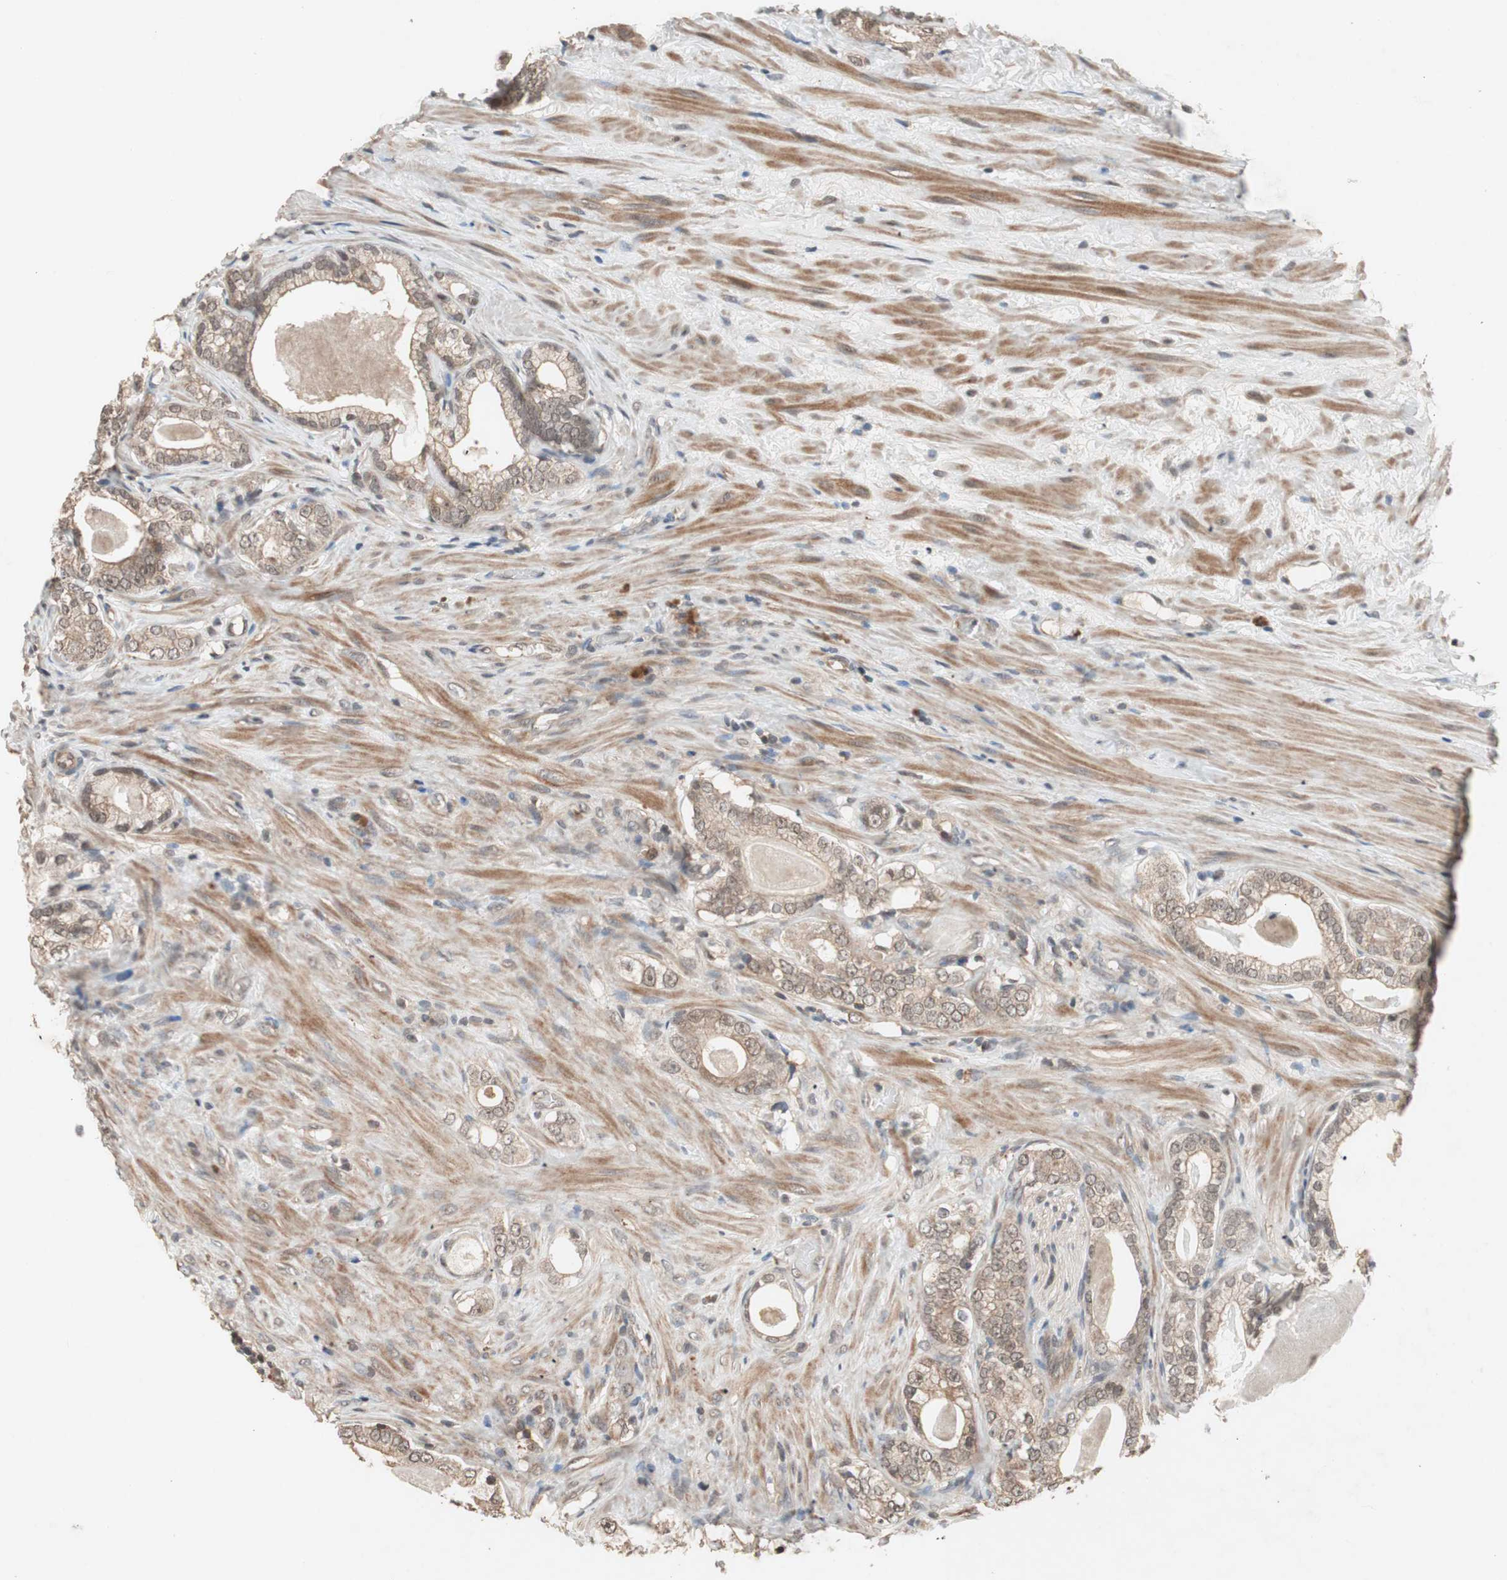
{"staining": {"intensity": "moderate", "quantity": ">75%", "location": "cytoplasmic/membranous"}, "tissue": "prostate cancer", "cell_type": "Tumor cells", "image_type": "cancer", "snomed": [{"axis": "morphology", "description": "Adenocarcinoma, Low grade"}, {"axis": "topography", "description": "Prostate"}], "caption": "Low-grade adenocarcinoma (prostate) stained with a protein marker demonstrates moderate staining in tumor cells.", "gene": "GART", "patient": {"sex": "male", "age": 59}}